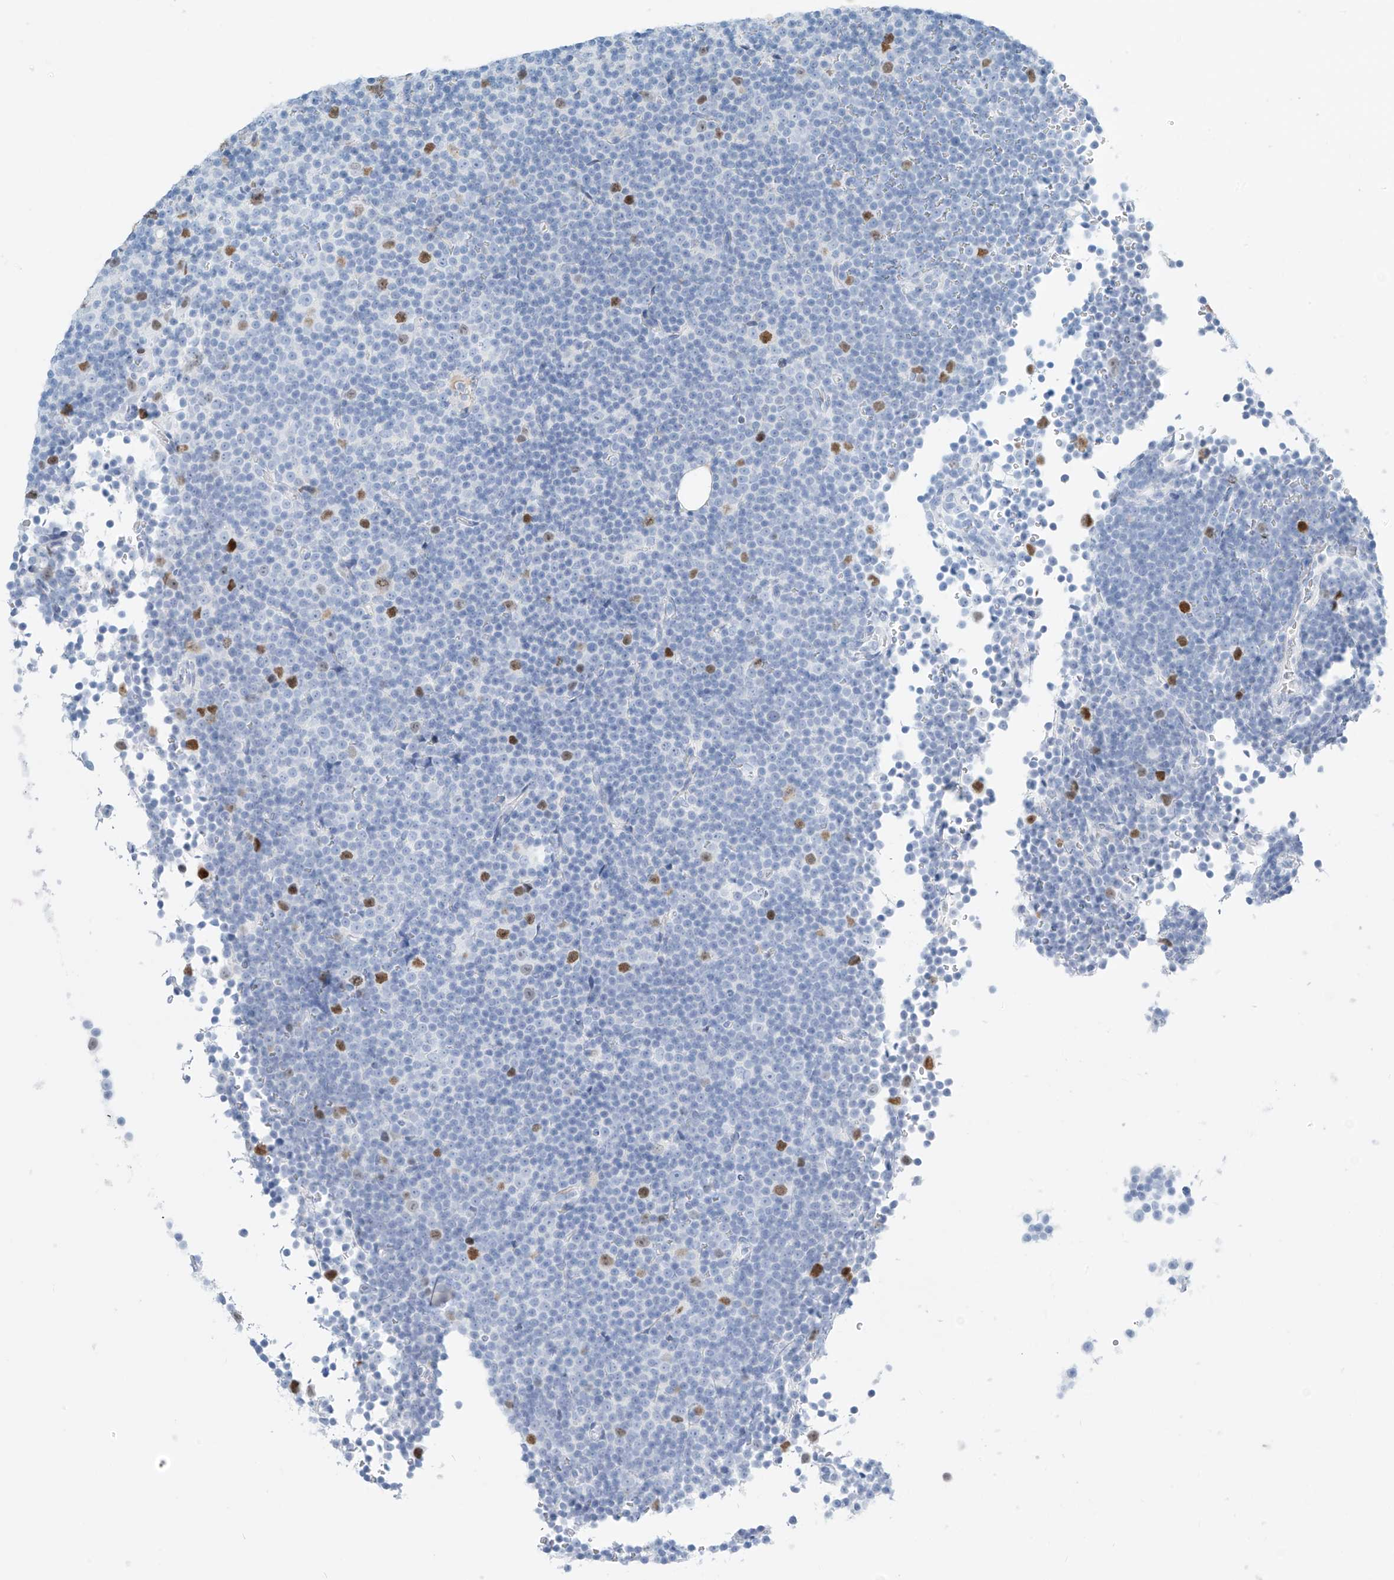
{"staining": {"intensity": "moderate", "quantity": "<25%", "location": "nuclear"}, "tissue": "lymphoma", "cell_type": "Tumor cells", "image_type": "cancer", "snomed": [{"axis": "morphology", "description": "Malignant lymphoma, non-Hodgkin's type, Low grade"}, {"axis": "topography", "description": "Lymph node"}], "caption": "Moderate nuclear protein expression is seen in about <25% of tumor cells in malignant lymphoma, non-Hodgkin's type (low-grade). The staining is performed using DAB brown chromogen to label protein expression. The nuclei are counter-stained blue using hematoxylin.", "gene": "SGO2", "patient": {"sex": "female", "age": 67}}